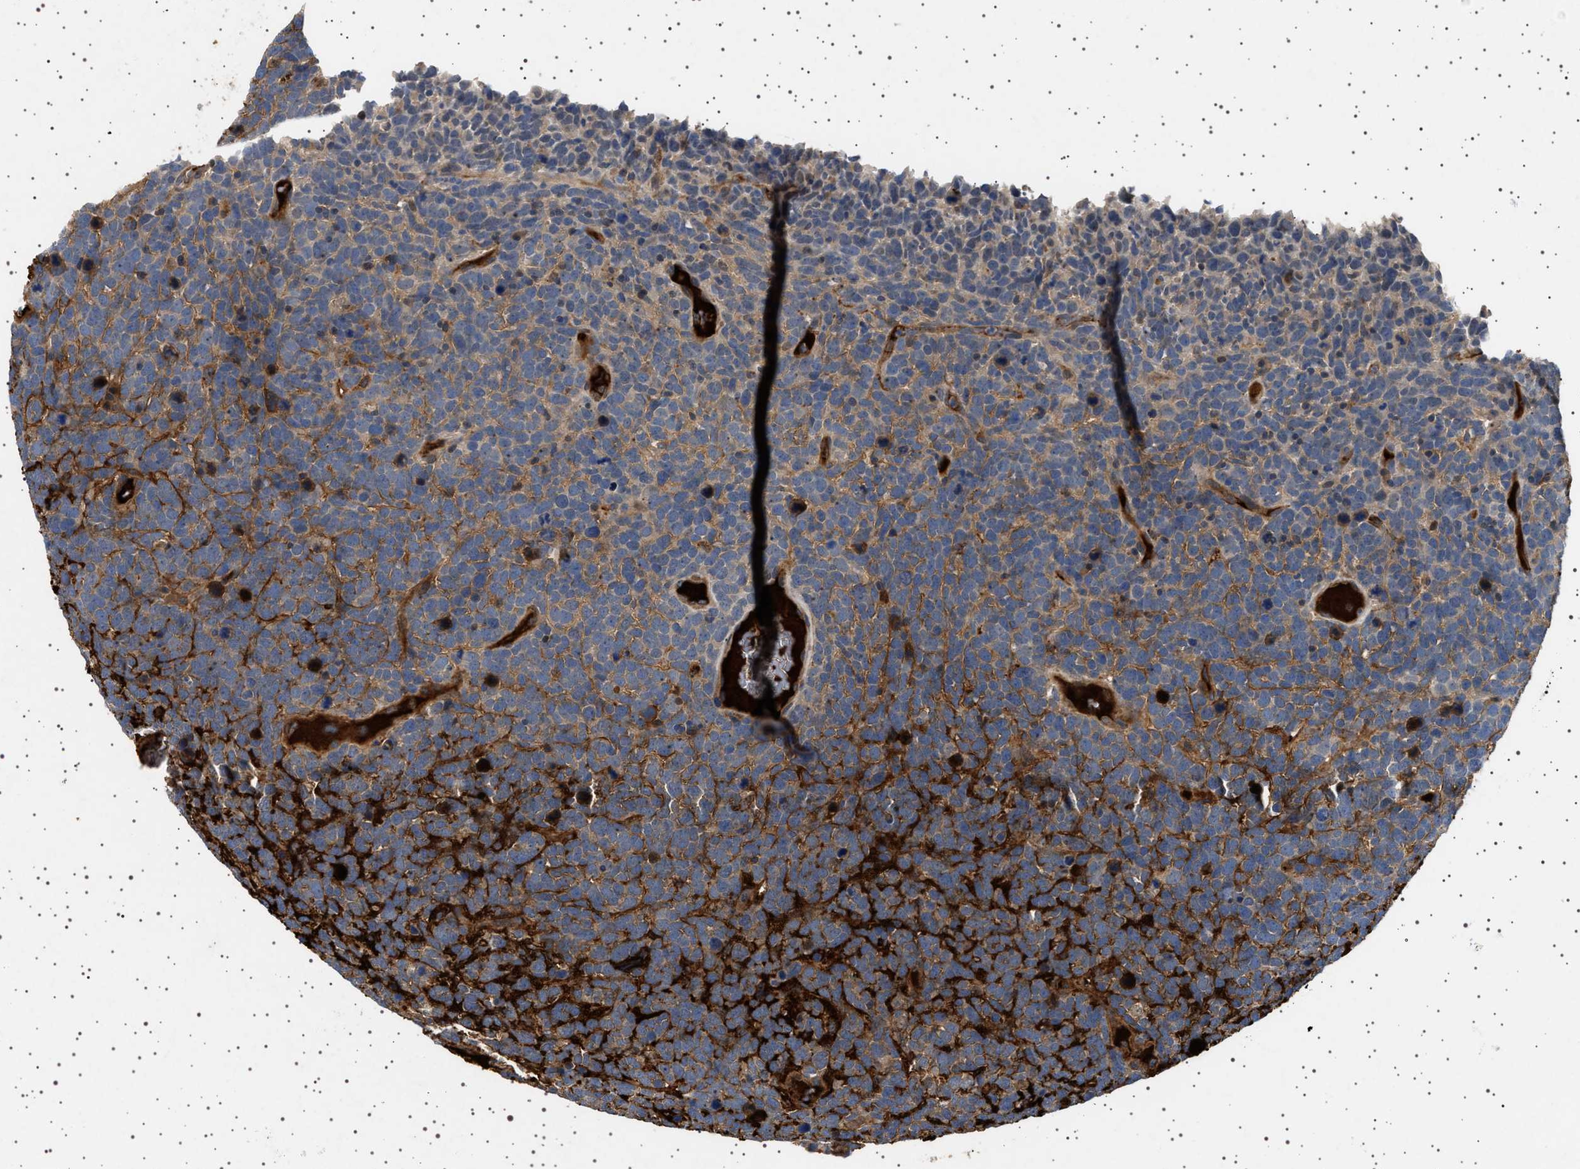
{"staining": {"intensity": "moderate", "quantity": "<25%", "location": "cytoplasmic/membranous"}, "tissue": "urothelial cancer", "cell_type": "Tumor cells", "image_type": "cancer", "snomed": [{"axis": "morphology", "description": "Urothelial carcinoma, High grade"}, {"axis": "topography", "description": "Urinary bladder"}], "caption": "There is low levels of moderate cytoplasmic/membranous positivity in tumor cells of urothelial carcinoma (high-grade), as demonstrated by immunohistochemical staining (brown color).", "gene": "FICD", "patient": {"sex": "female", "age": 82}}